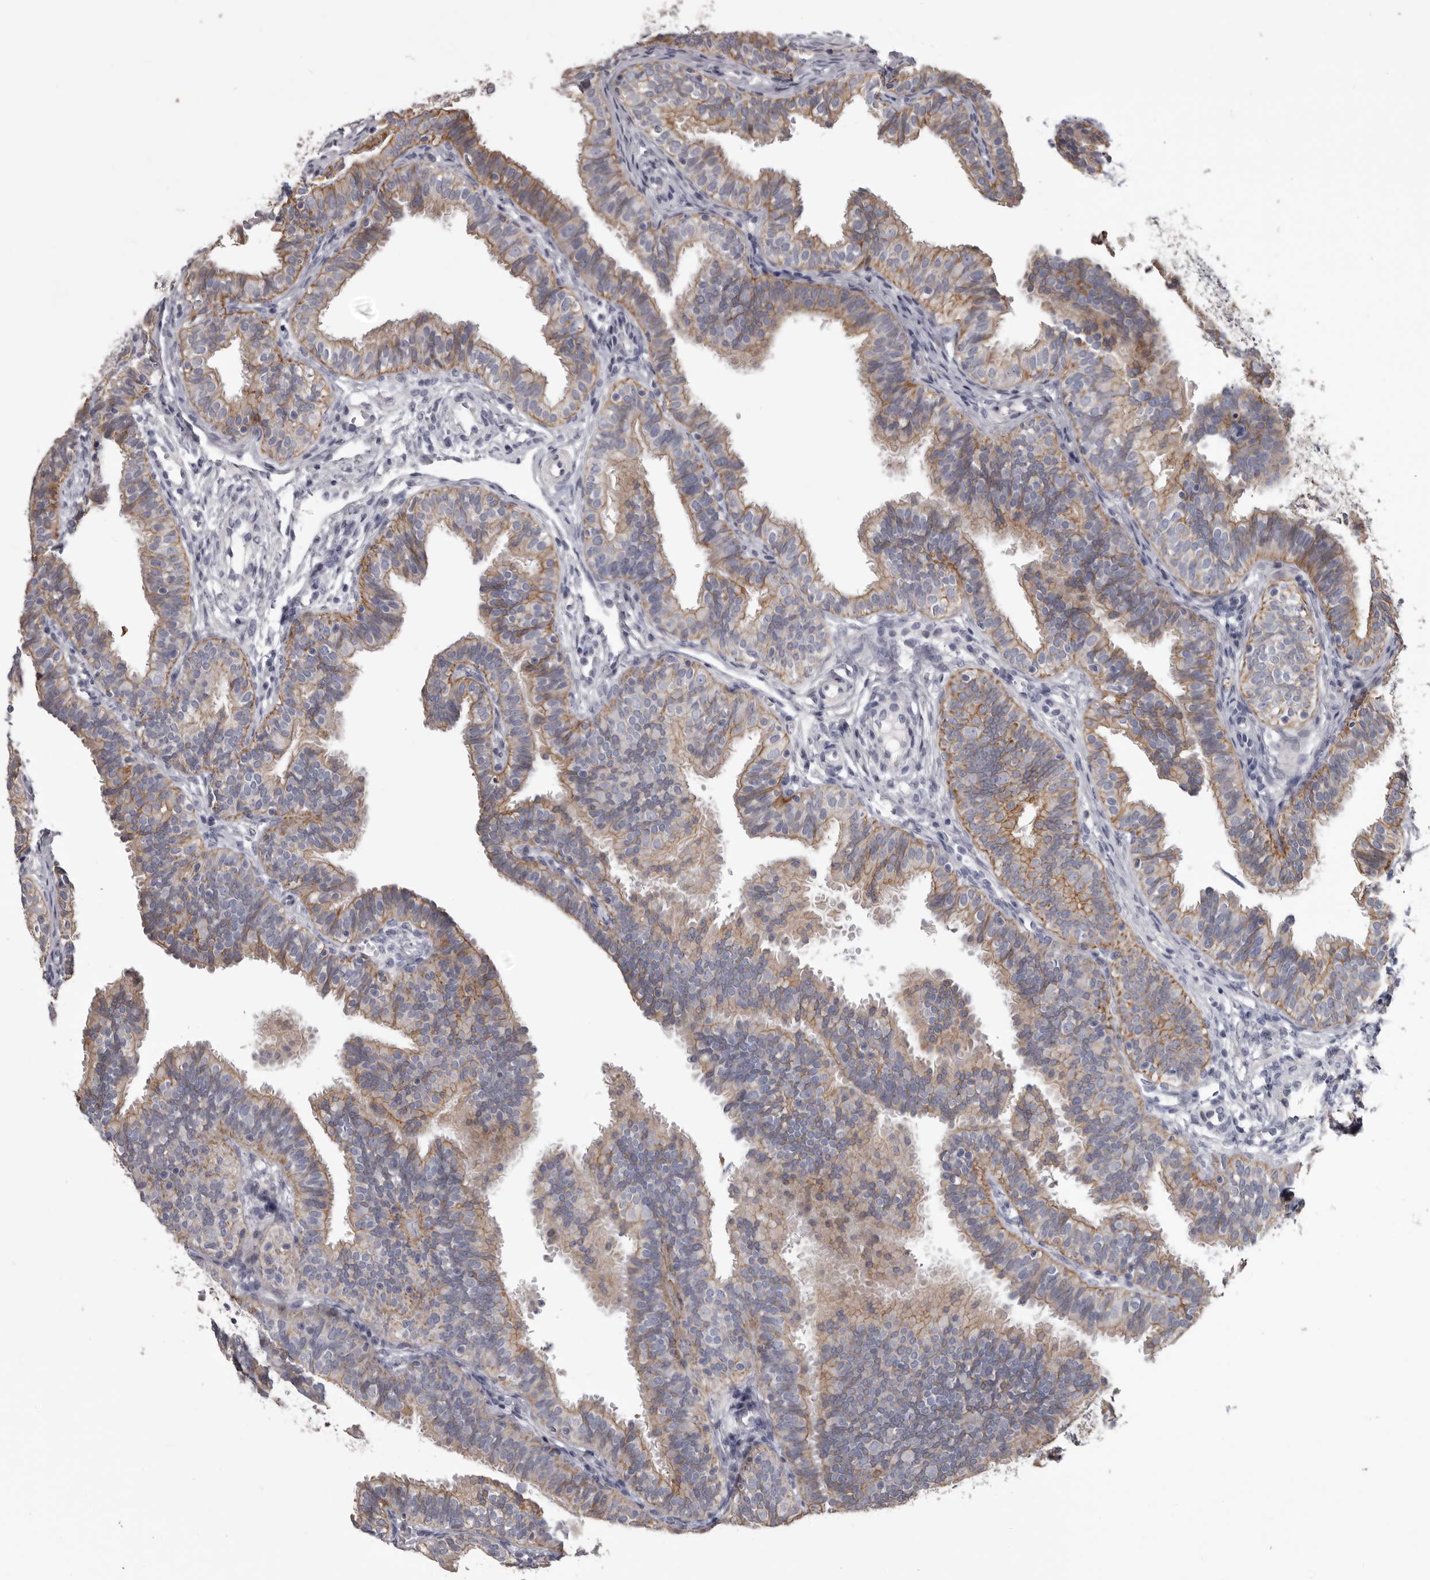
{"staining": {"intensity": "moderate", "quantity": ">75%", "location": "cytoplasmic/membranous"}, "tissue": "fallopian tube", "cell_type": "Glandular cells", "image_type": "normal", "snomed": [{"axis": "morphology", "description": "Normal tissue, NOS"}, {"axis": "topography", "description": "Fallopian tube"}], "caption": "Immunohistochemical staining of normal fallopian tube exhibits >75% levels of moderate cytoplasmic/membranous protein staining in about >75% of glandular cells.", "gene": "LPAR6", "patient": {"sex": "female", "age": 35}}